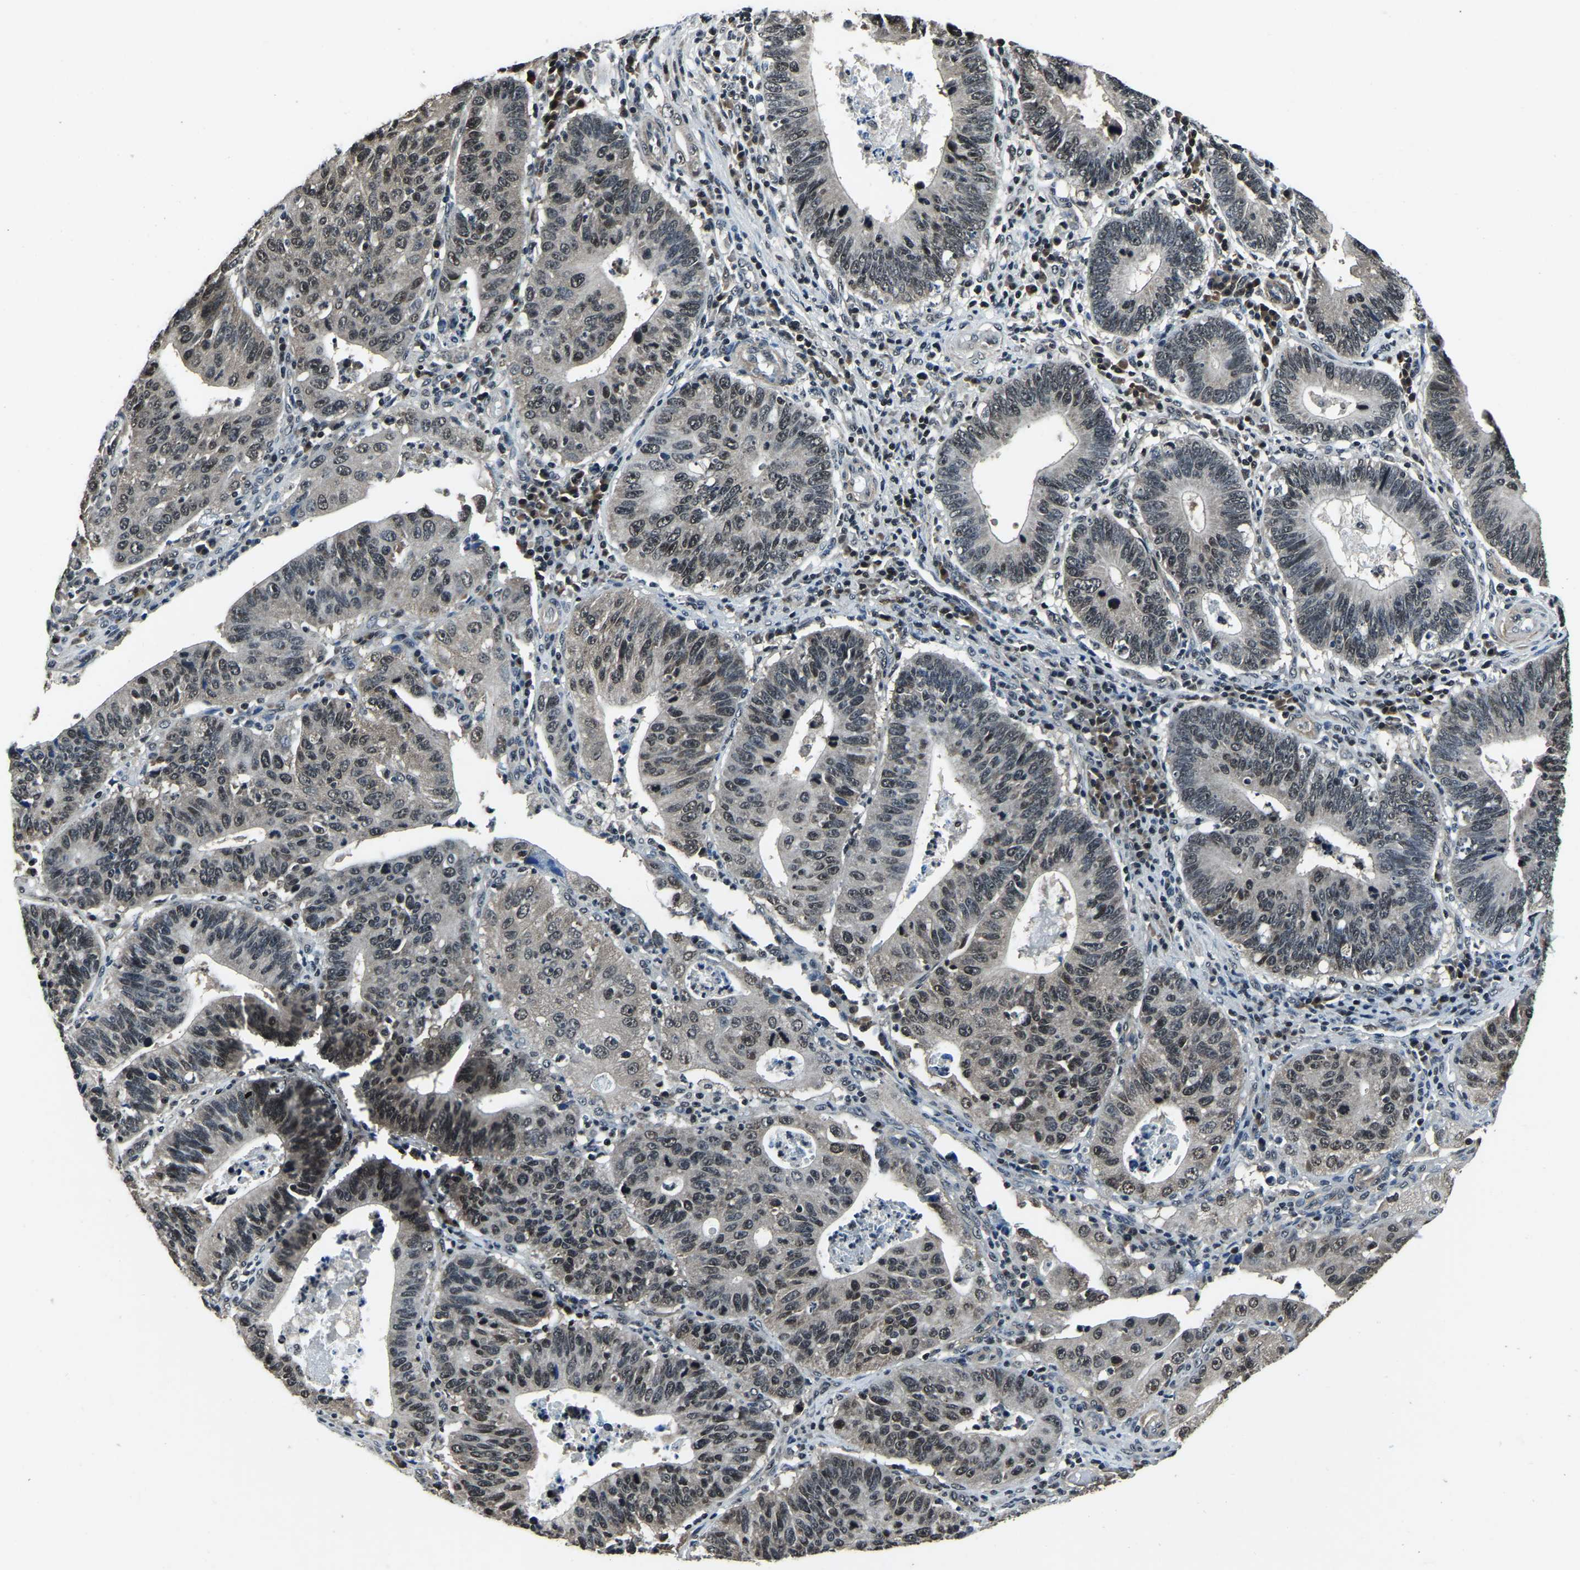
{"staining": {"intensity": "weak", "quantity": "<25%", "location": "nuclear"}, "tissue": "stomach cancer", "cell_type": "Tumor cells", "image_type": "cancer", "snomed": [{"axis": "morphology", "description": "Adenocarcinoma, NOS"}, {"axis": "topography", "description": "Stomach"}], "caption": "A photomicrograph of human adenocarcinoma (stomach) is negative for staining in tumor cells.", "gene": "ANKIB1", "patient": {"sex": "male", "age": 59}}